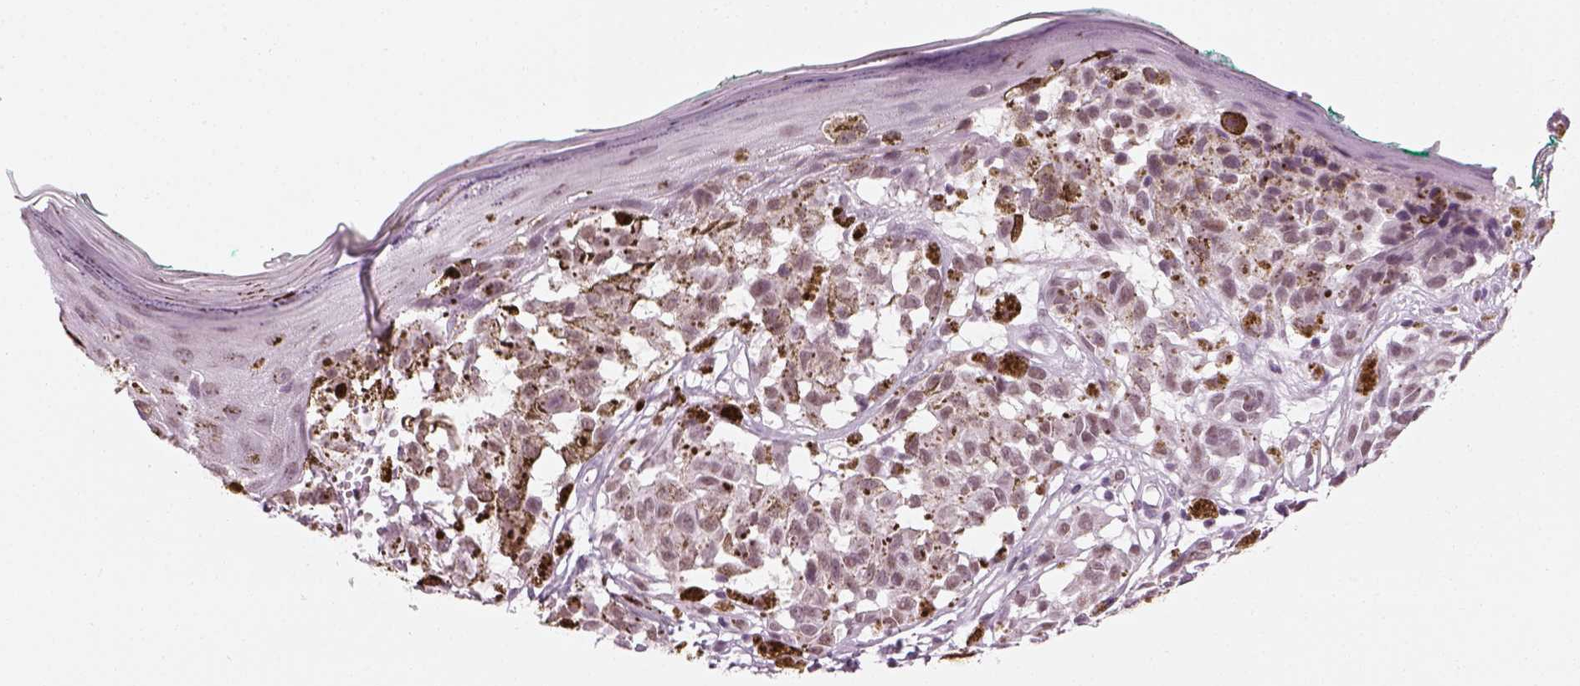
{"staining": {"intensity": "negative", "quantity": "none", "location": "none"}, "tissue": "melanoma", "cell_type": "Tumor cells", "image_type": "cancer", "snomed": [{"axis": "morphology", "description": "Malignant melanoma, NOS"}, {"axis": "topography", "description": "Skin"}], "caption": "Tumor cells are negative for protein expression in human malignant melanoma.", "gene": "KCNG2", "patient": {"sex": "female", "age": 38}}